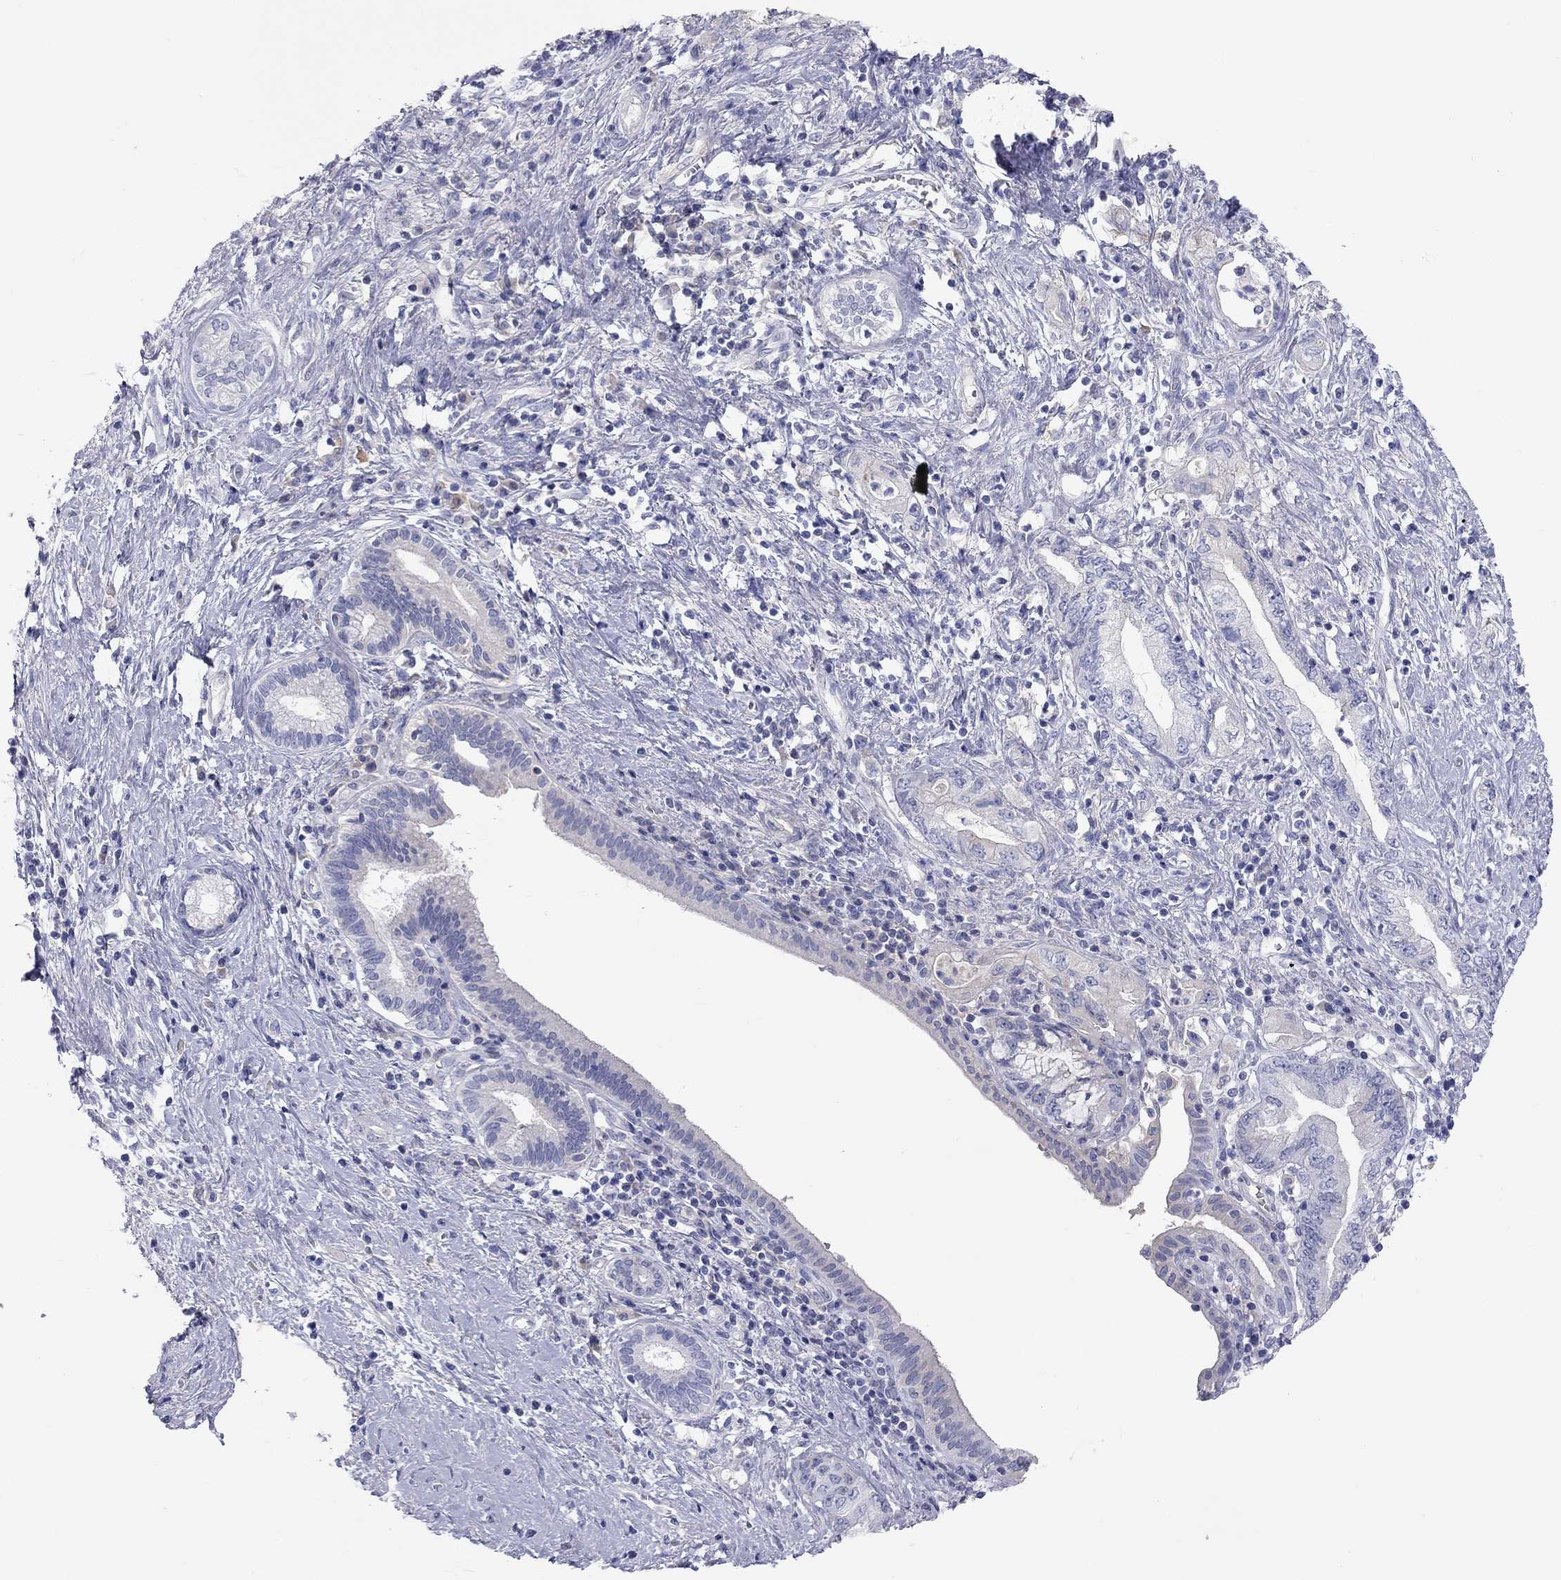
{"staining": {"intensity": "negative", "quantity": "none", "location": "none"}, "tissue": "pancreatic cancer", "cell_type": "Tumor cells", "image_type": "cancer", "snomed": [{"axis": "morphology", "description": "Adenocarcinoma, NOS"}, {"axis": "topography", "description": "Pancreas"}], "caption": "An immunohistochemistry (IHC) histopathology image of pancreatic adenocarcinoma is shown. There is no staining in tumor cells of pancreatic adenocarcinoma. (Brightfield microscopy of DAB (3,3'-diaminobenzidine) immunohistochemistry at high magnification).", "gene": "ST7L", "patient": {"sex": "female", "age": 73}}